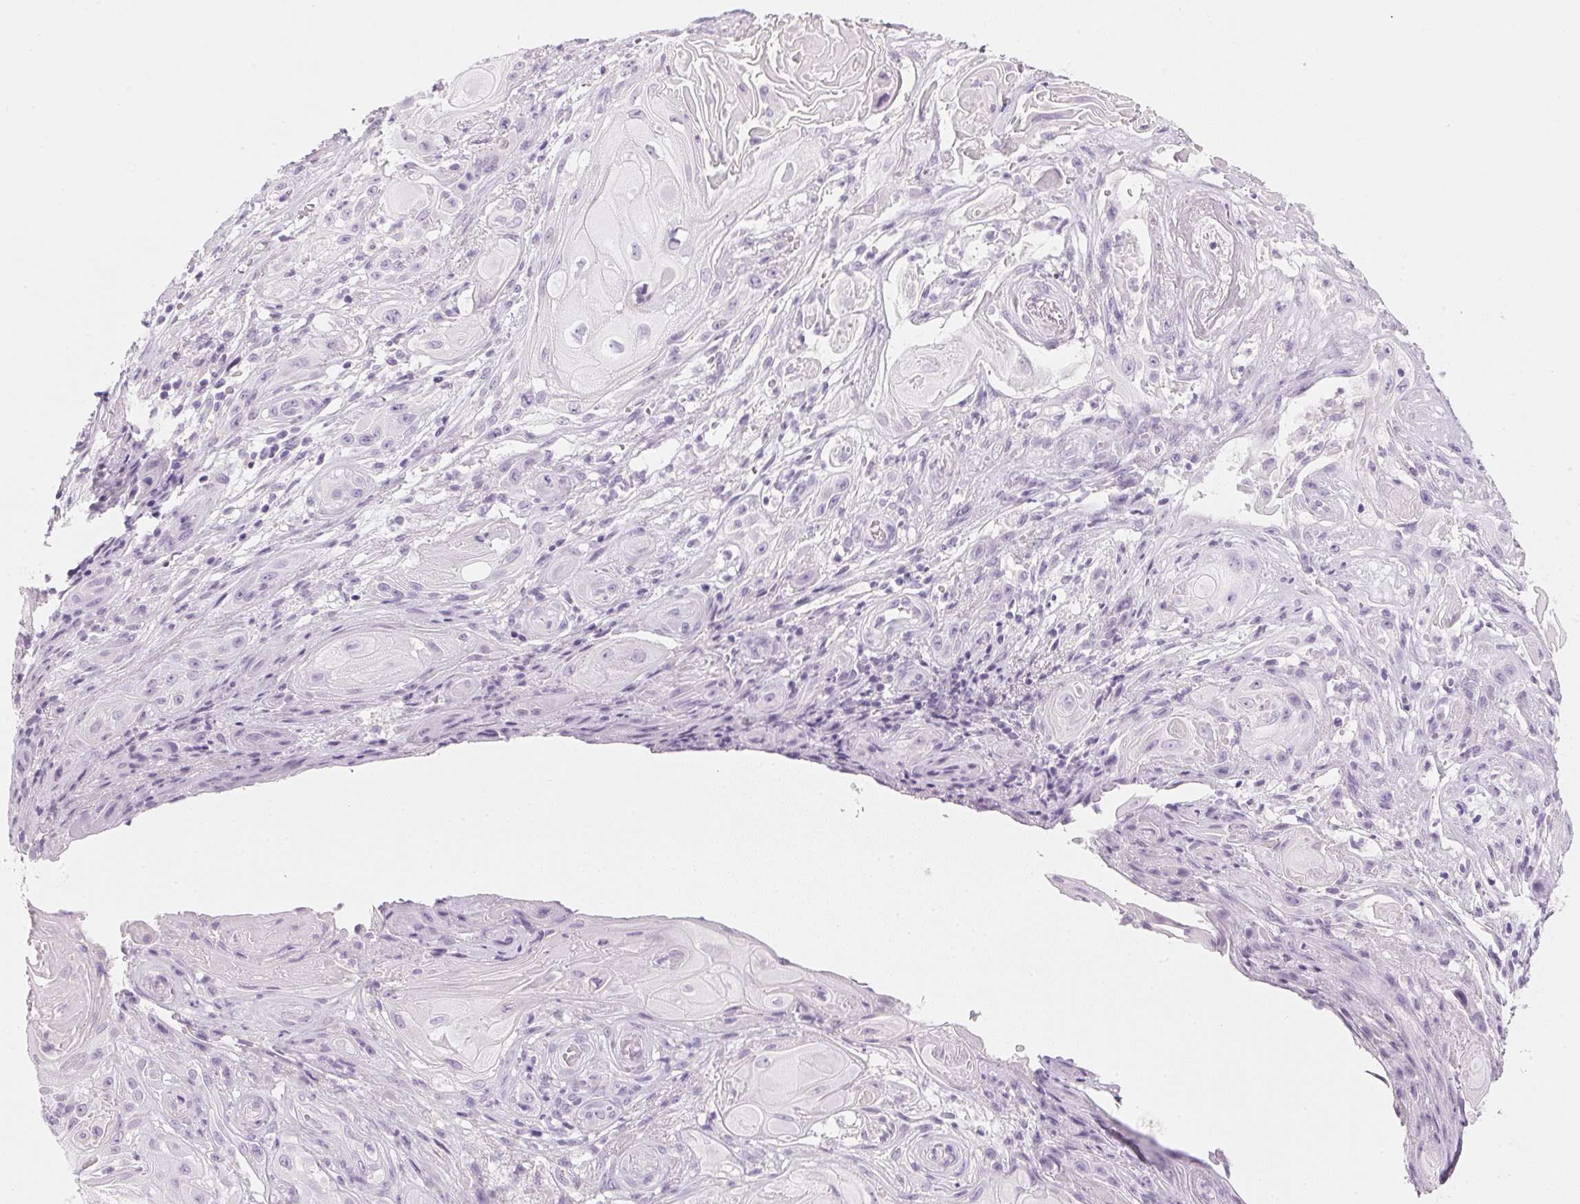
{"staining": {"intensity": "negative", "quantity": "none", "location": "none"}, "tissue": "skin cancer", "cell_type": "Tumor cells", "image_type": "cancer", "snomed": [{"axis": "morphology", "description": "Squamous cell carcinoma, NOS"}, {"axis": "topography", "description": "Skin"}], "caption": "The immunohistochemistry (IHC) image has no significant positivity in tumor cells of skin cancer tissue. (DAB IHC, high magnification).", "gene": "IGFBP1", "patient": {"sex": "male", "age": 62}}